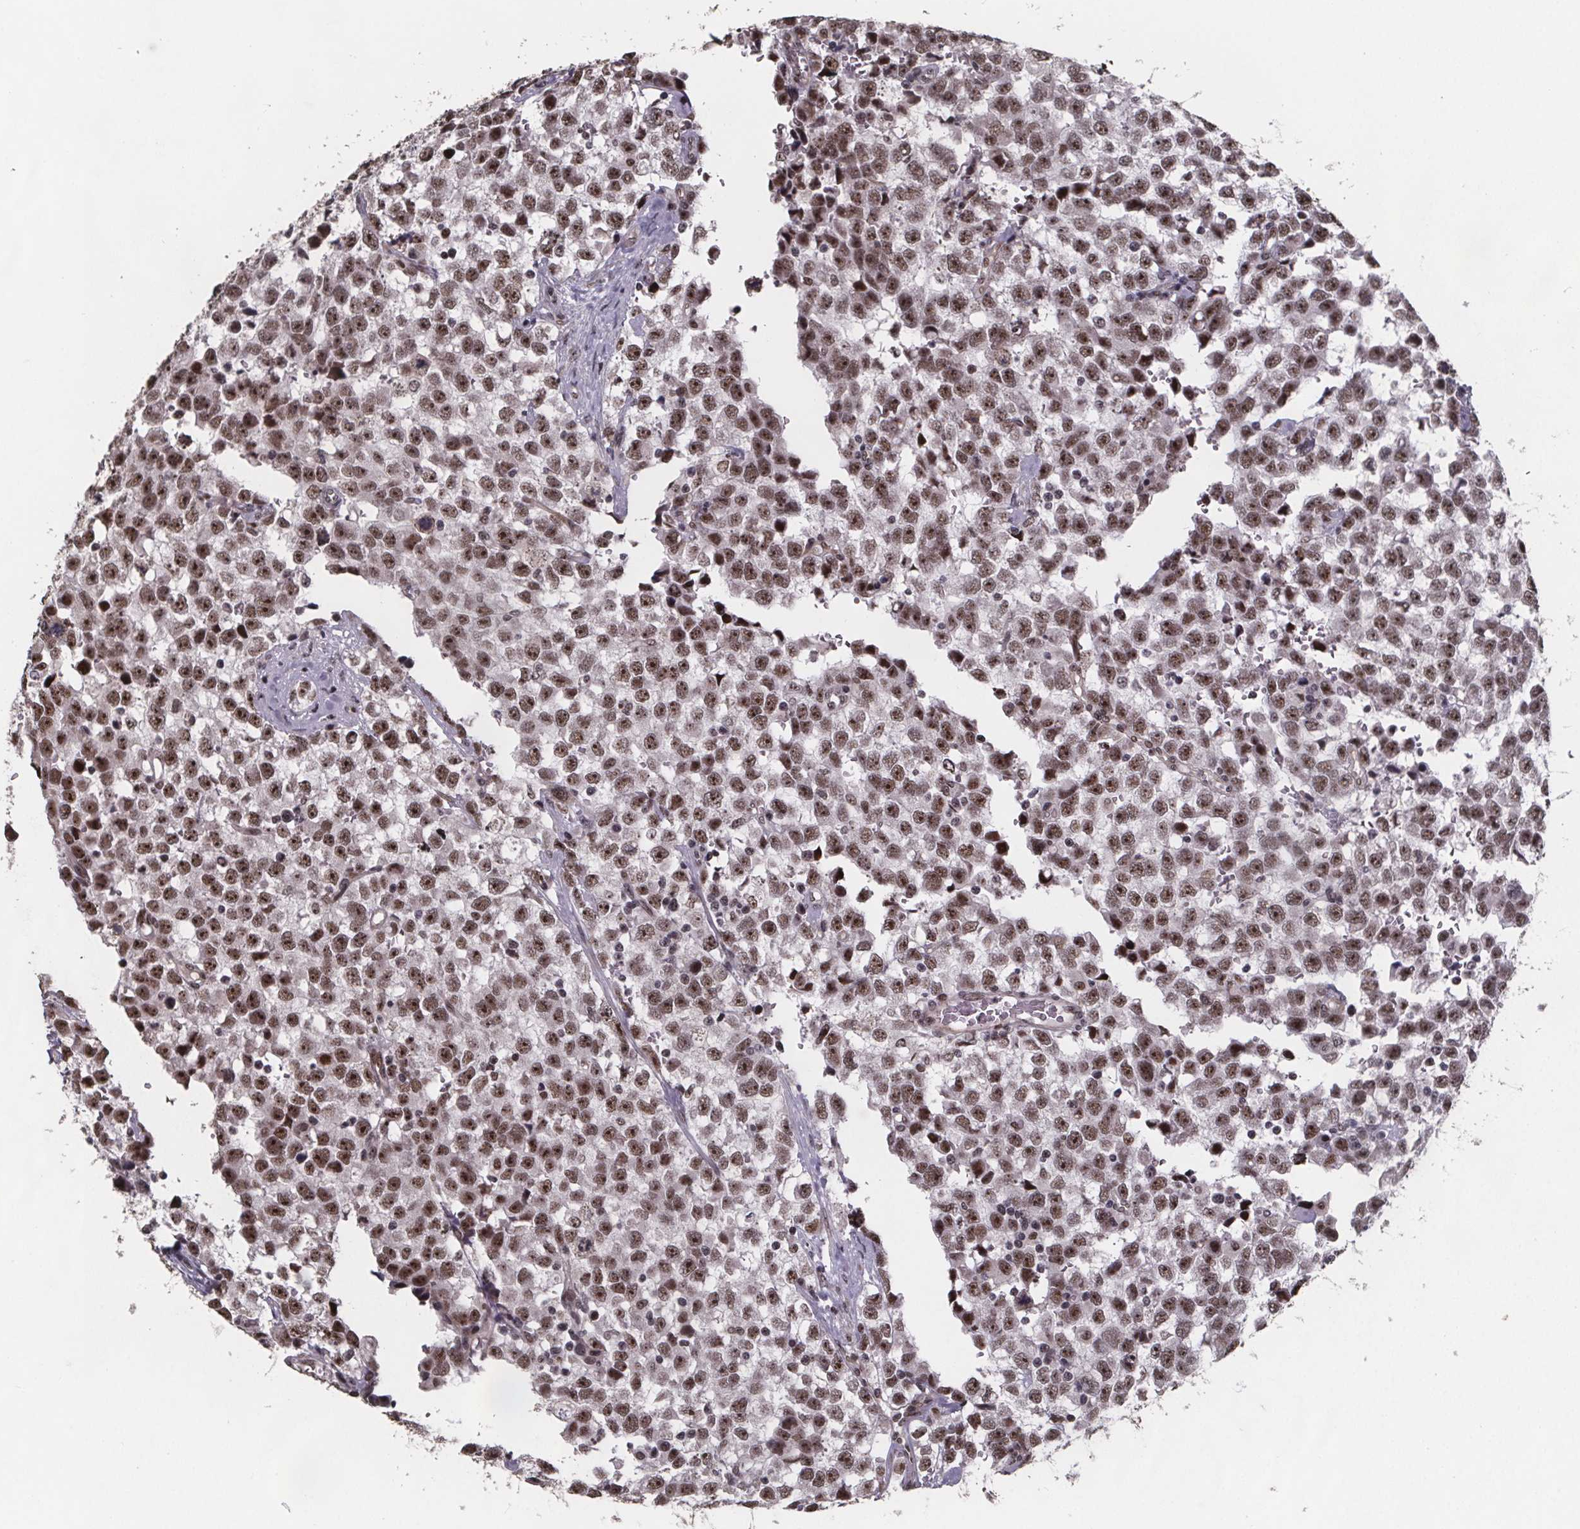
{"staining": {"intensity": "moderate", "quantity": ">75%", "location": "nuclear"}, "tissue": "testis cancer", "cell_type": "Tumor cells", "image_type": "cancer", "snomed": [{"axis": "morphology", "description": "Seminoma, NOS"}, {"axis": "topography", "description": "Testis"}], "caption": "The micrograph displays a brown stain indicating the presence of a protein in the nuclear of tumor cells in seminoma (testis).", "gene": "U2SURP", "patient": {"sex": "male", "age": 34}}